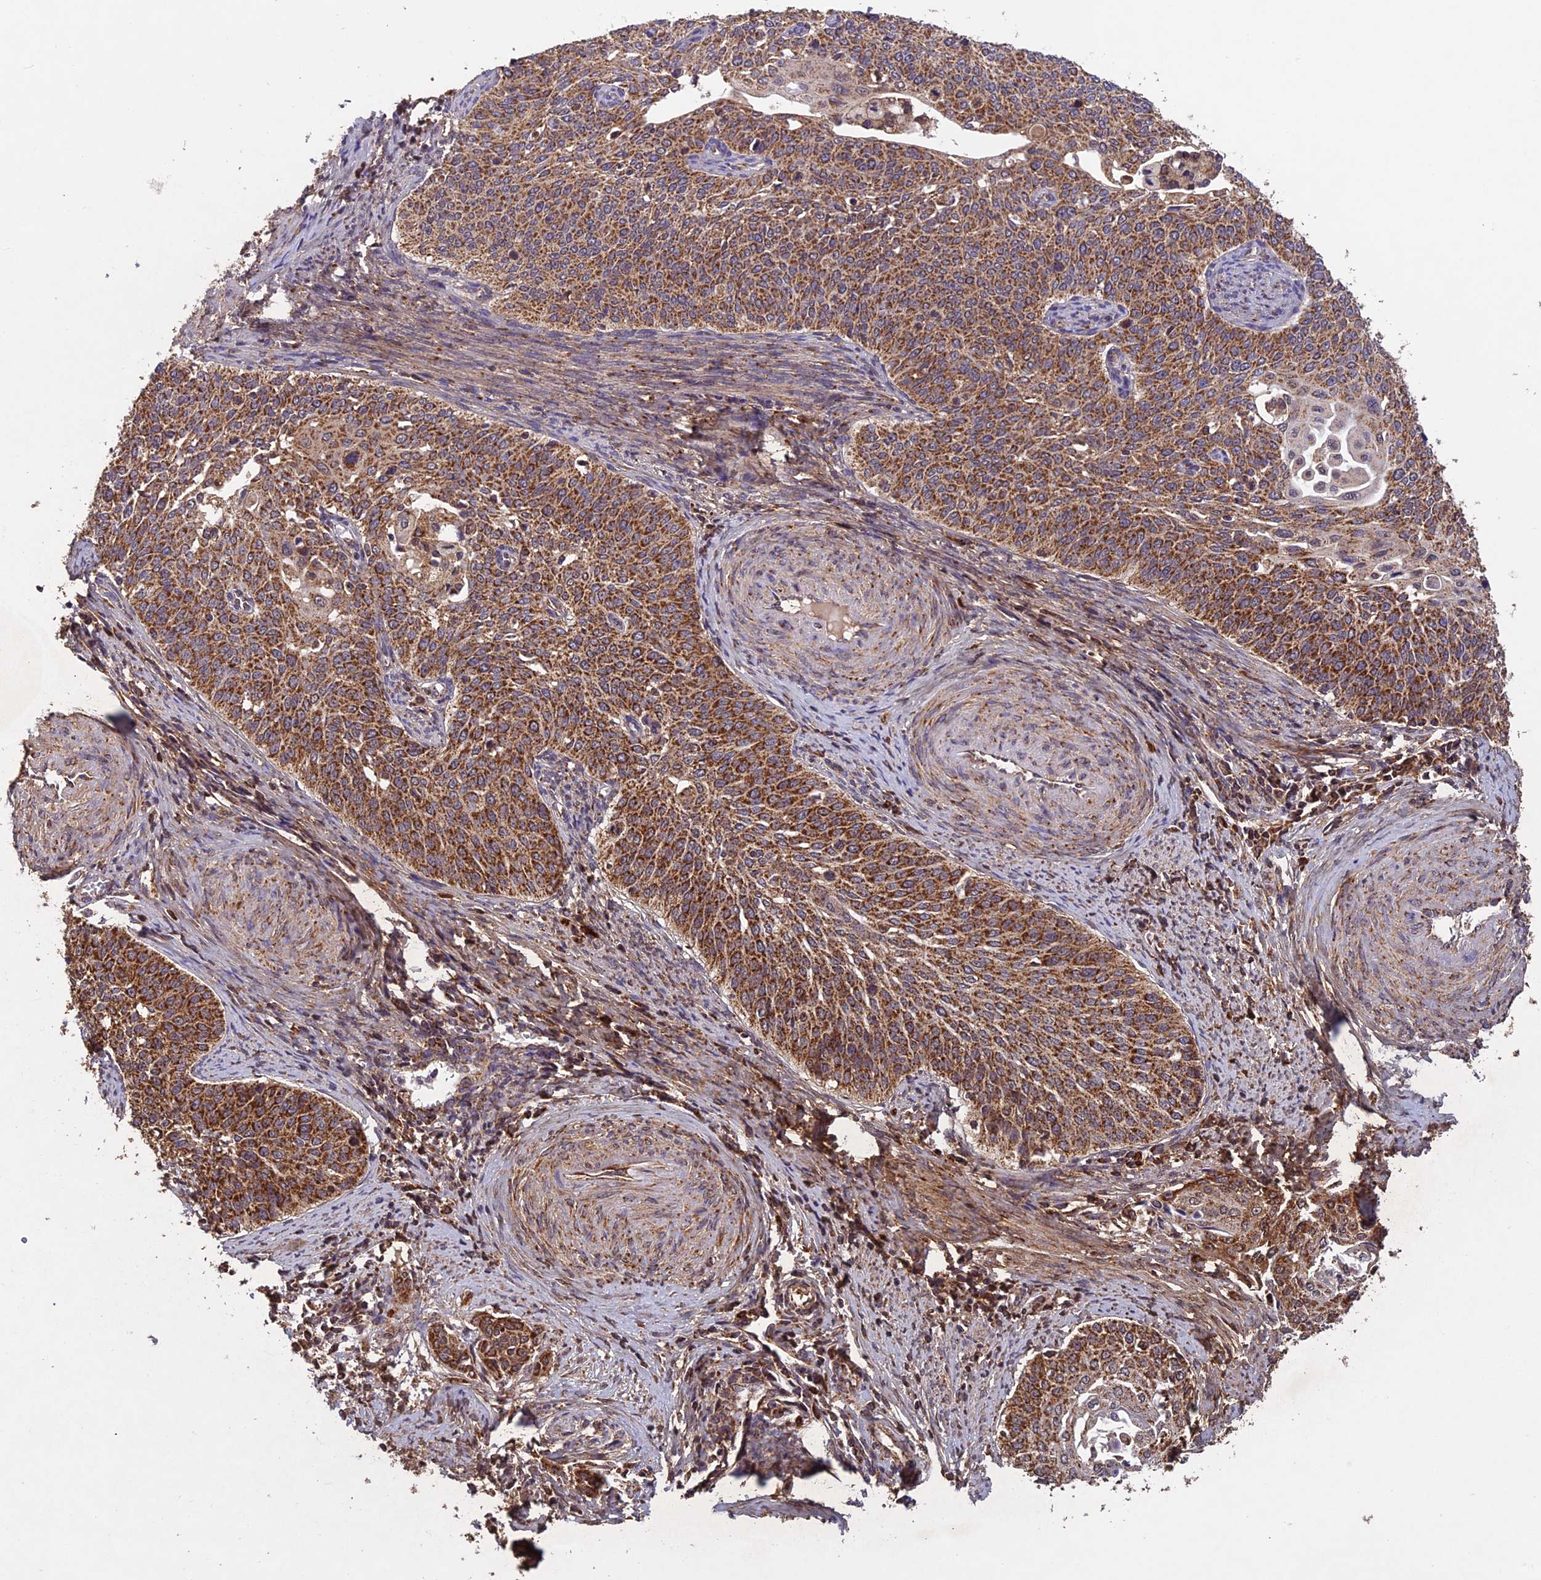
{"staining": {"intensity": "strong", "quantity": ">75%", "location": "cytoplasmic/membranous"}, "tissue": "cervical cancer", "cell_type": "Tumor cells", "image_type": "cancer", "snomed": [{"axis": "morphology", "description": "Squamous cell carcinoma, NOS"}, {"axis": "topography", "description": "Cervix"}], "caption": "Squamous cell carcinoma (cervical) was stained to show a protein in brown. There is high levels of strong cytoplasmic/membranous expression in approximately >75% of tumor cells.", "gene": "CCDC15", "patient": {"sex": "female", "age": 44}}